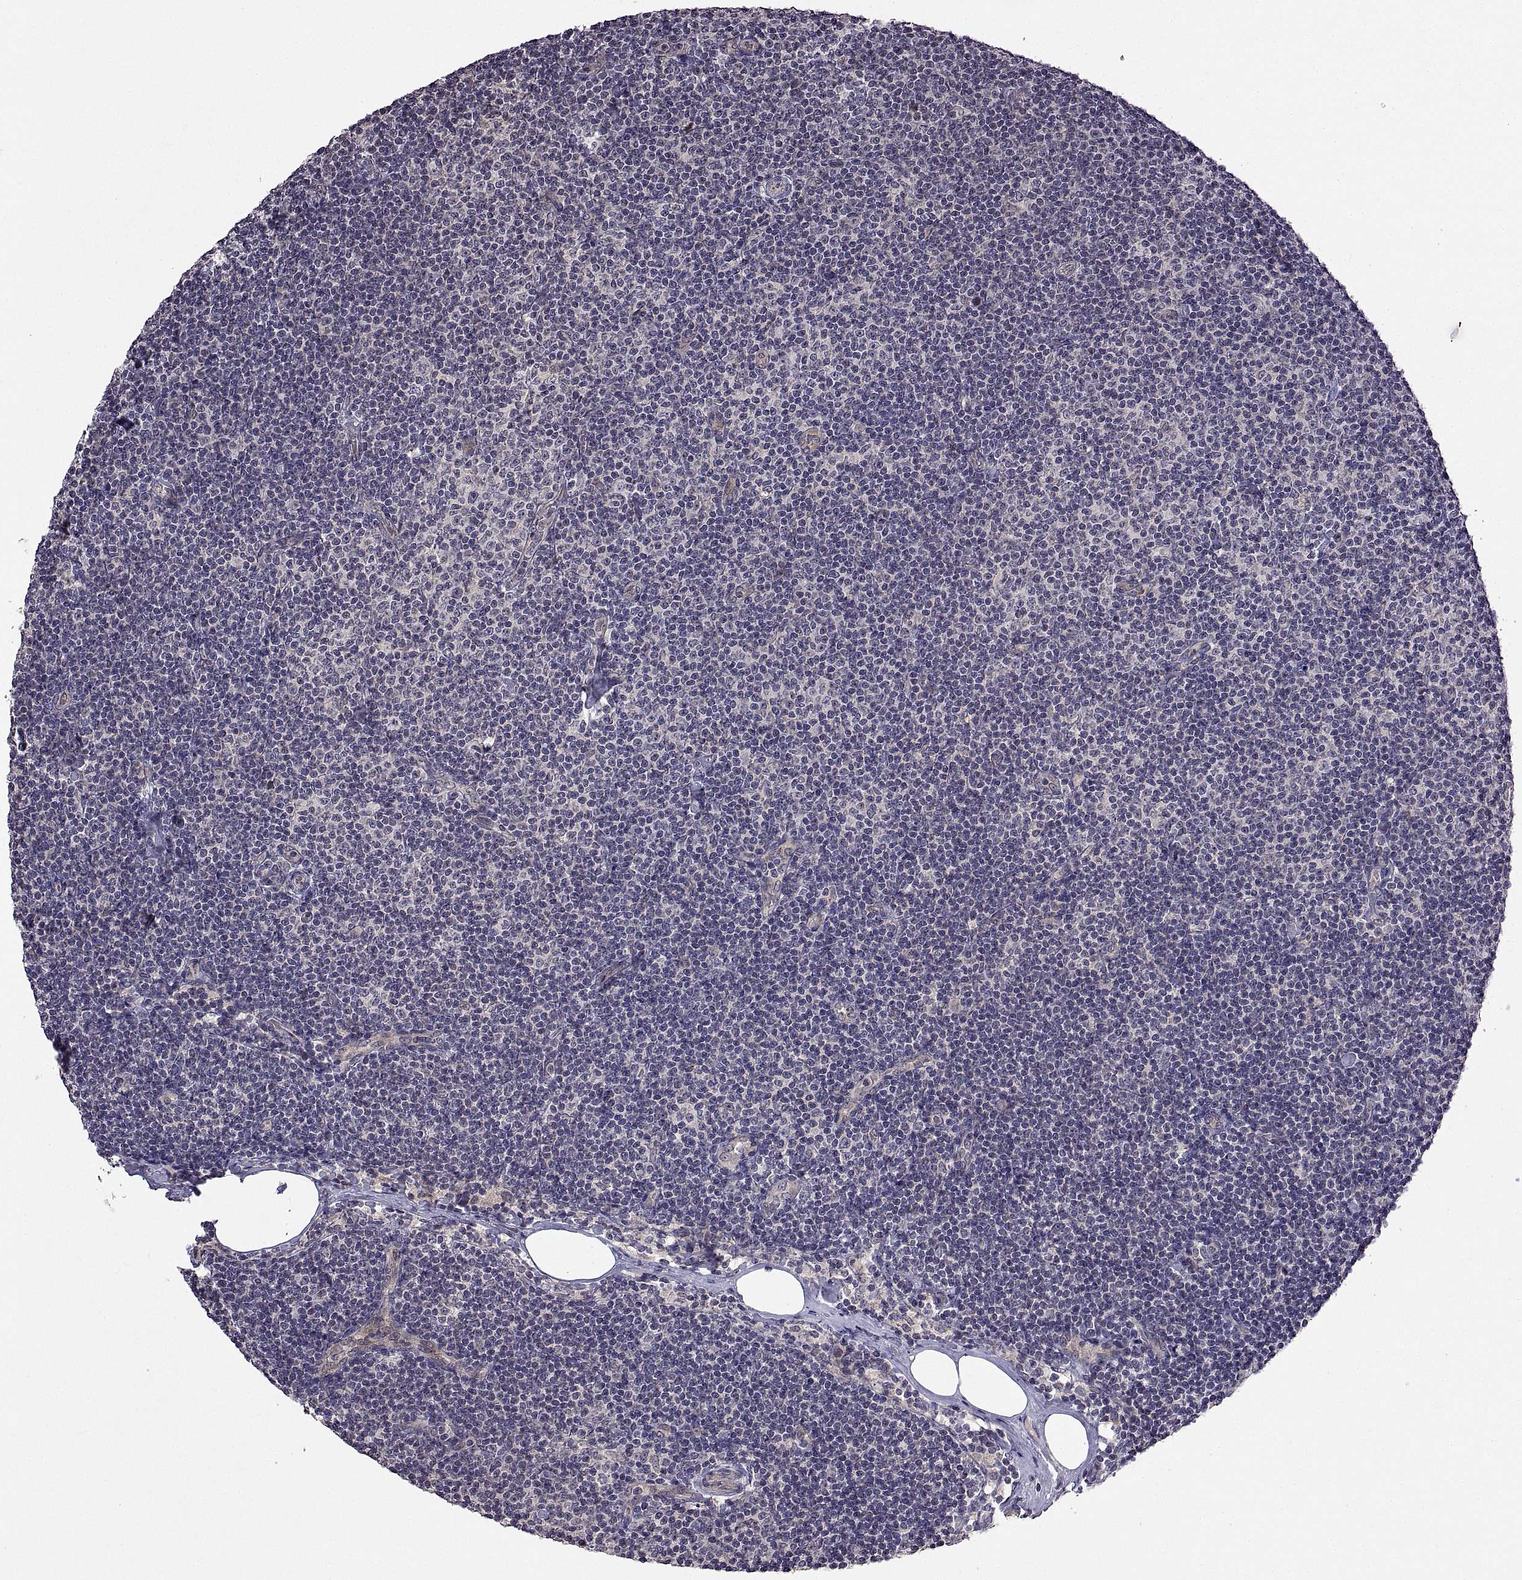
{"staining": {"intensity": "negative", "quantity": "none", "location": "none"}, "tissue": "lymphoma", "cell_type": "Tumor cells", "image_type": "cancer", "snomed": [{"axis": "morphology", "description": "Malignant lymphoma, non-Hodgkin's type, Low grade"}, {"axis": "topography", "description": "Lymph node"}], "caption": "The immunohistochemistry (IHC) histopathology image has no significant positivity in tumor cells of malignant lymphoma, non-Hodgkin's type (low-grade) tissue. (Immunohistochemistry (ihc), brightfield microscopy, high magnification).", "gene": "LAMA1", "patient": {"sex": "male", "age": 81}}